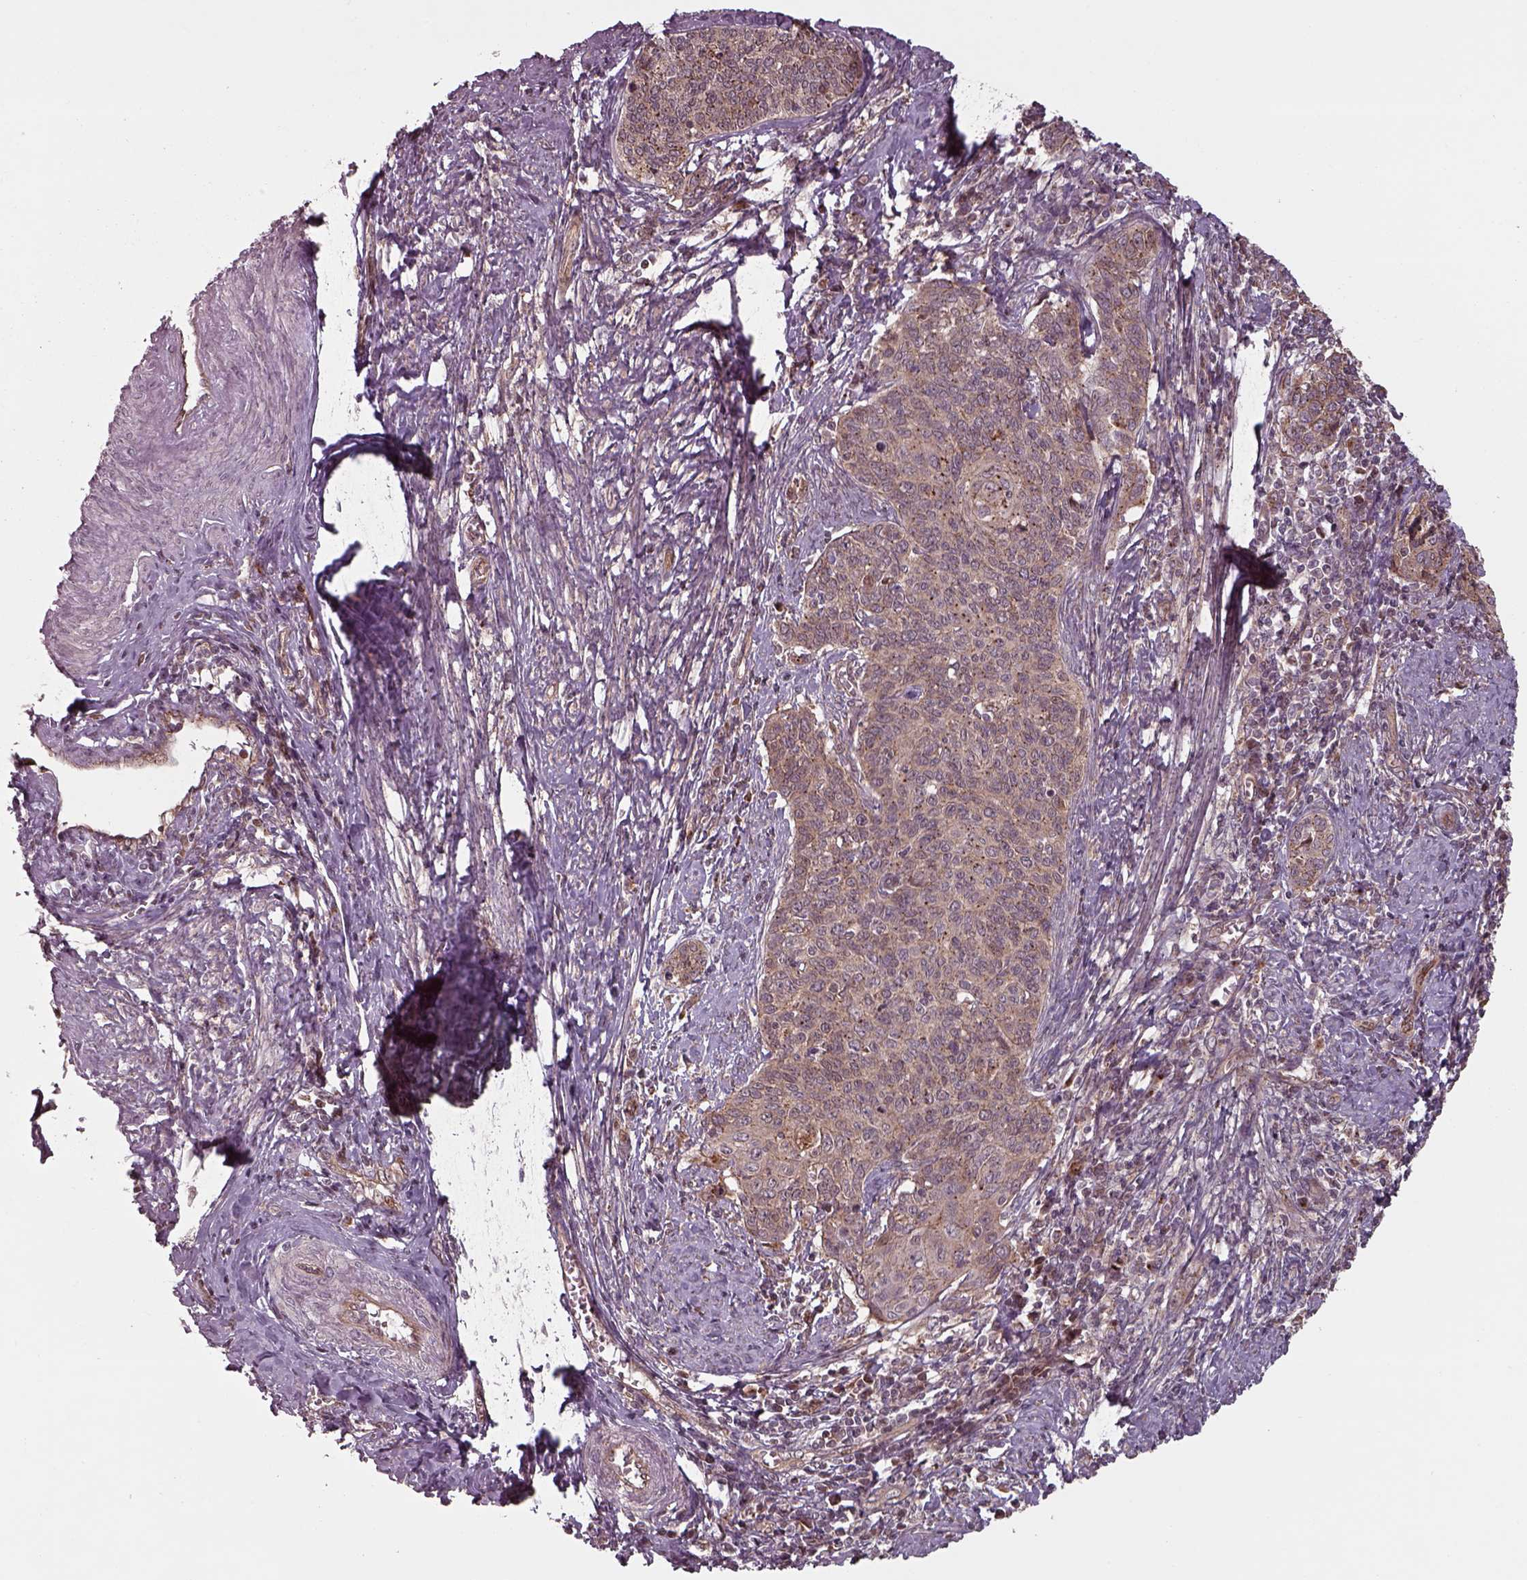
{"staining": {"intensity": "moderate", "quantity": ">75%", "location": "cytoplasmic/membranous"}, "tissue": "cervical cancer", "cell_type": "Tumor cells", "image_type": "cancer", "snomed": [{"axis": "morphology", "description": "Squamous cell carcinoma, NOS"}, {"axis": "topography", "description": "Cervix"}], "caption": "Brown immunohistochemical staining in human cervical cancer (squamous cell carcinoma) exhibits moderate cytoplasmic/membranous expression in about >75% of tumor cells.", "gene": "CHMP3", "patient": {"sex": "female", "age": 39}}